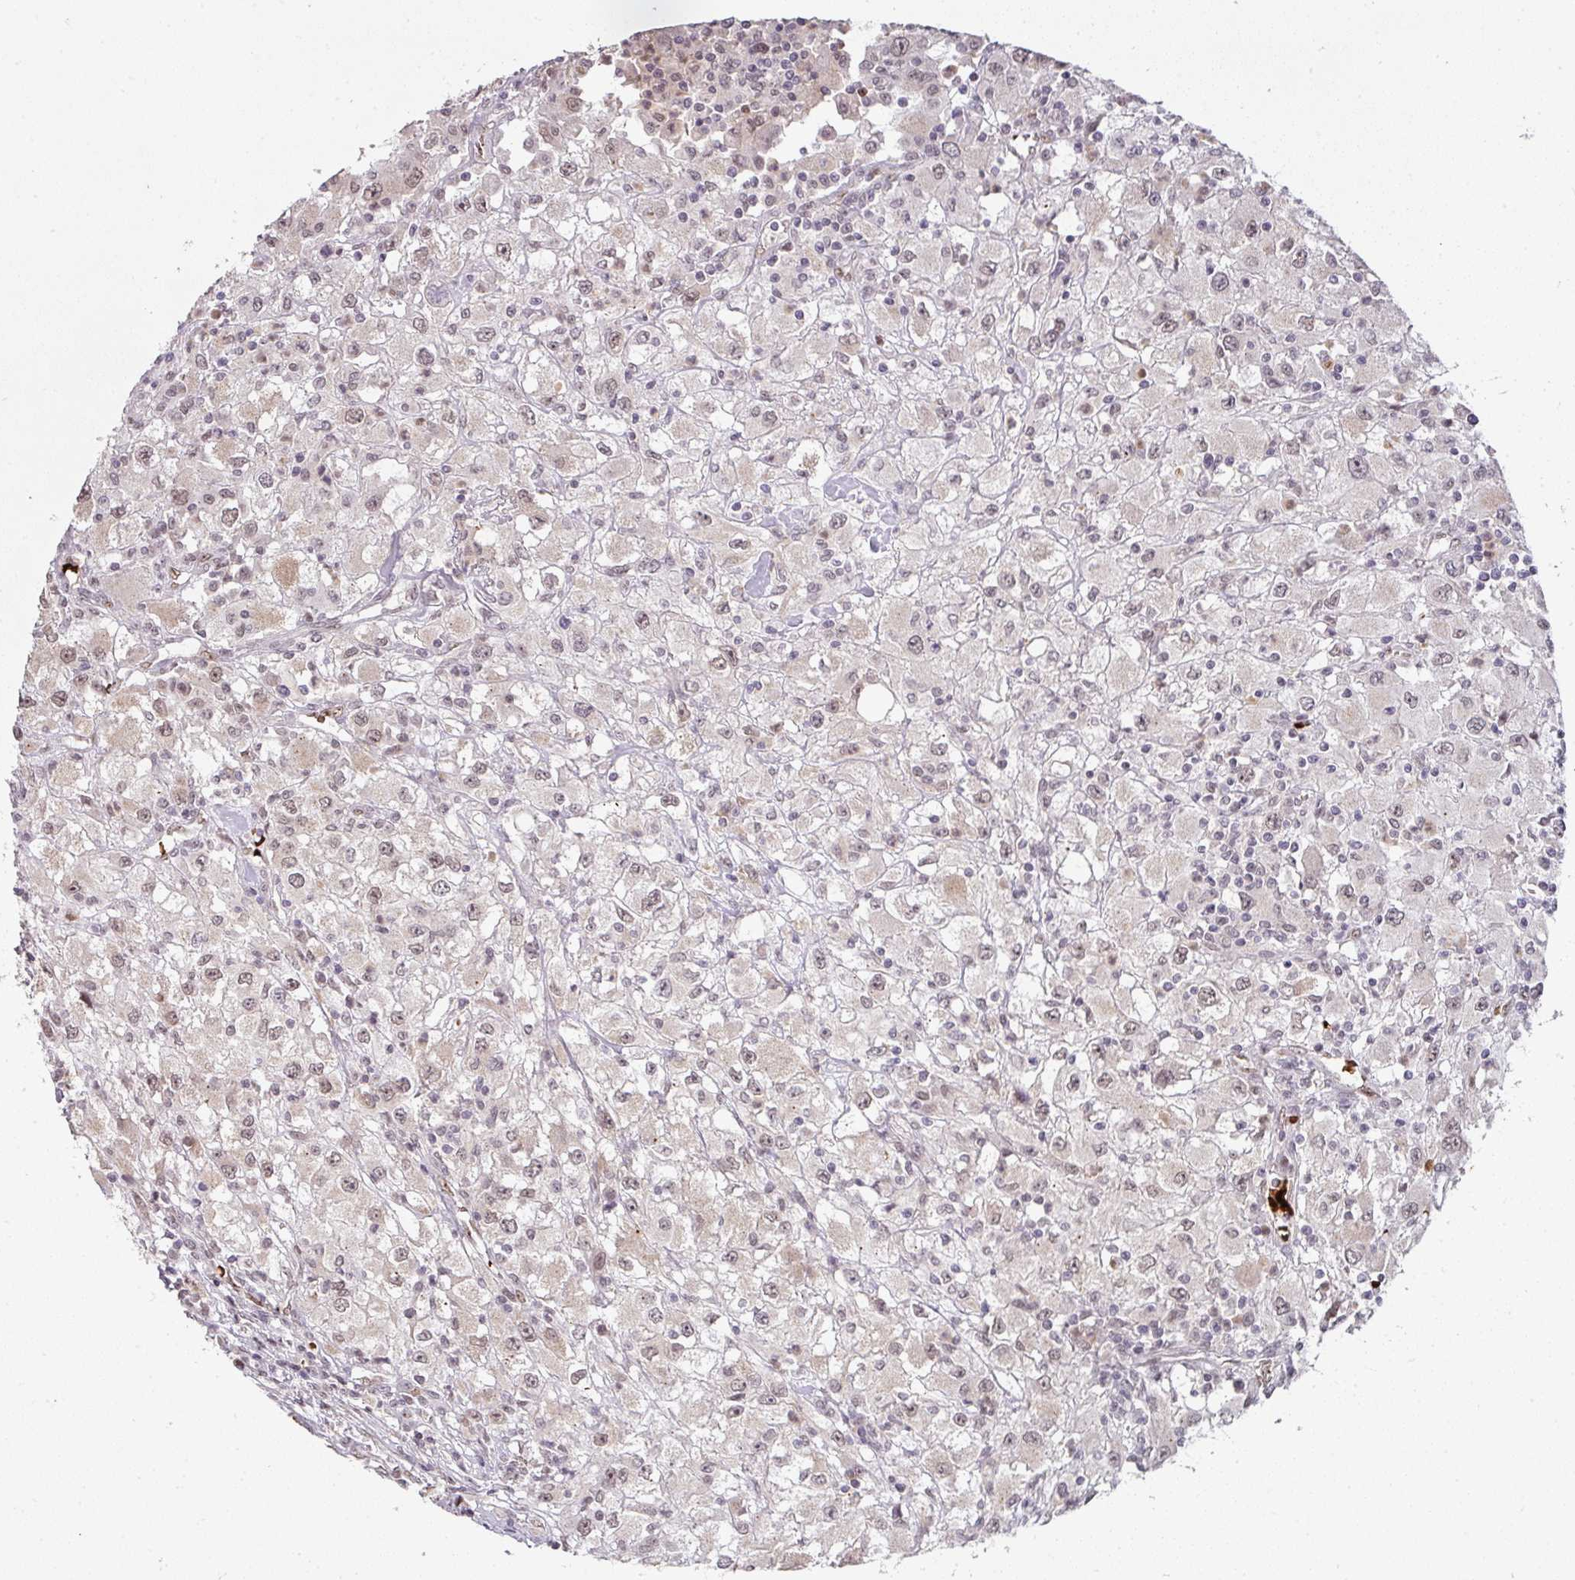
{"staining": {"intensity": "weak", "quantity": "<25%", "location": "nuclear"}, "tissue": "renal cancer", "cell_type": "Tumor cells", "image_type": "cancer", "snomed": [{"axis": "morphology", "description": "Adenocarcinoma, NOS"}, {"axis": "topography", "description": "Kidney"}], "caption": "Immunohistochemistry (IHC) photomicrograph of human renal adenocarcinoma stained for a protein (brown), which demonstrates no expression in tumor cells. (DAB (3,3'-diaminobenzidine) immunohistochemistry with hematoxylin counter stain).", "gene": "NEIL1", "patient": {"sex": "female", "age": 67}}